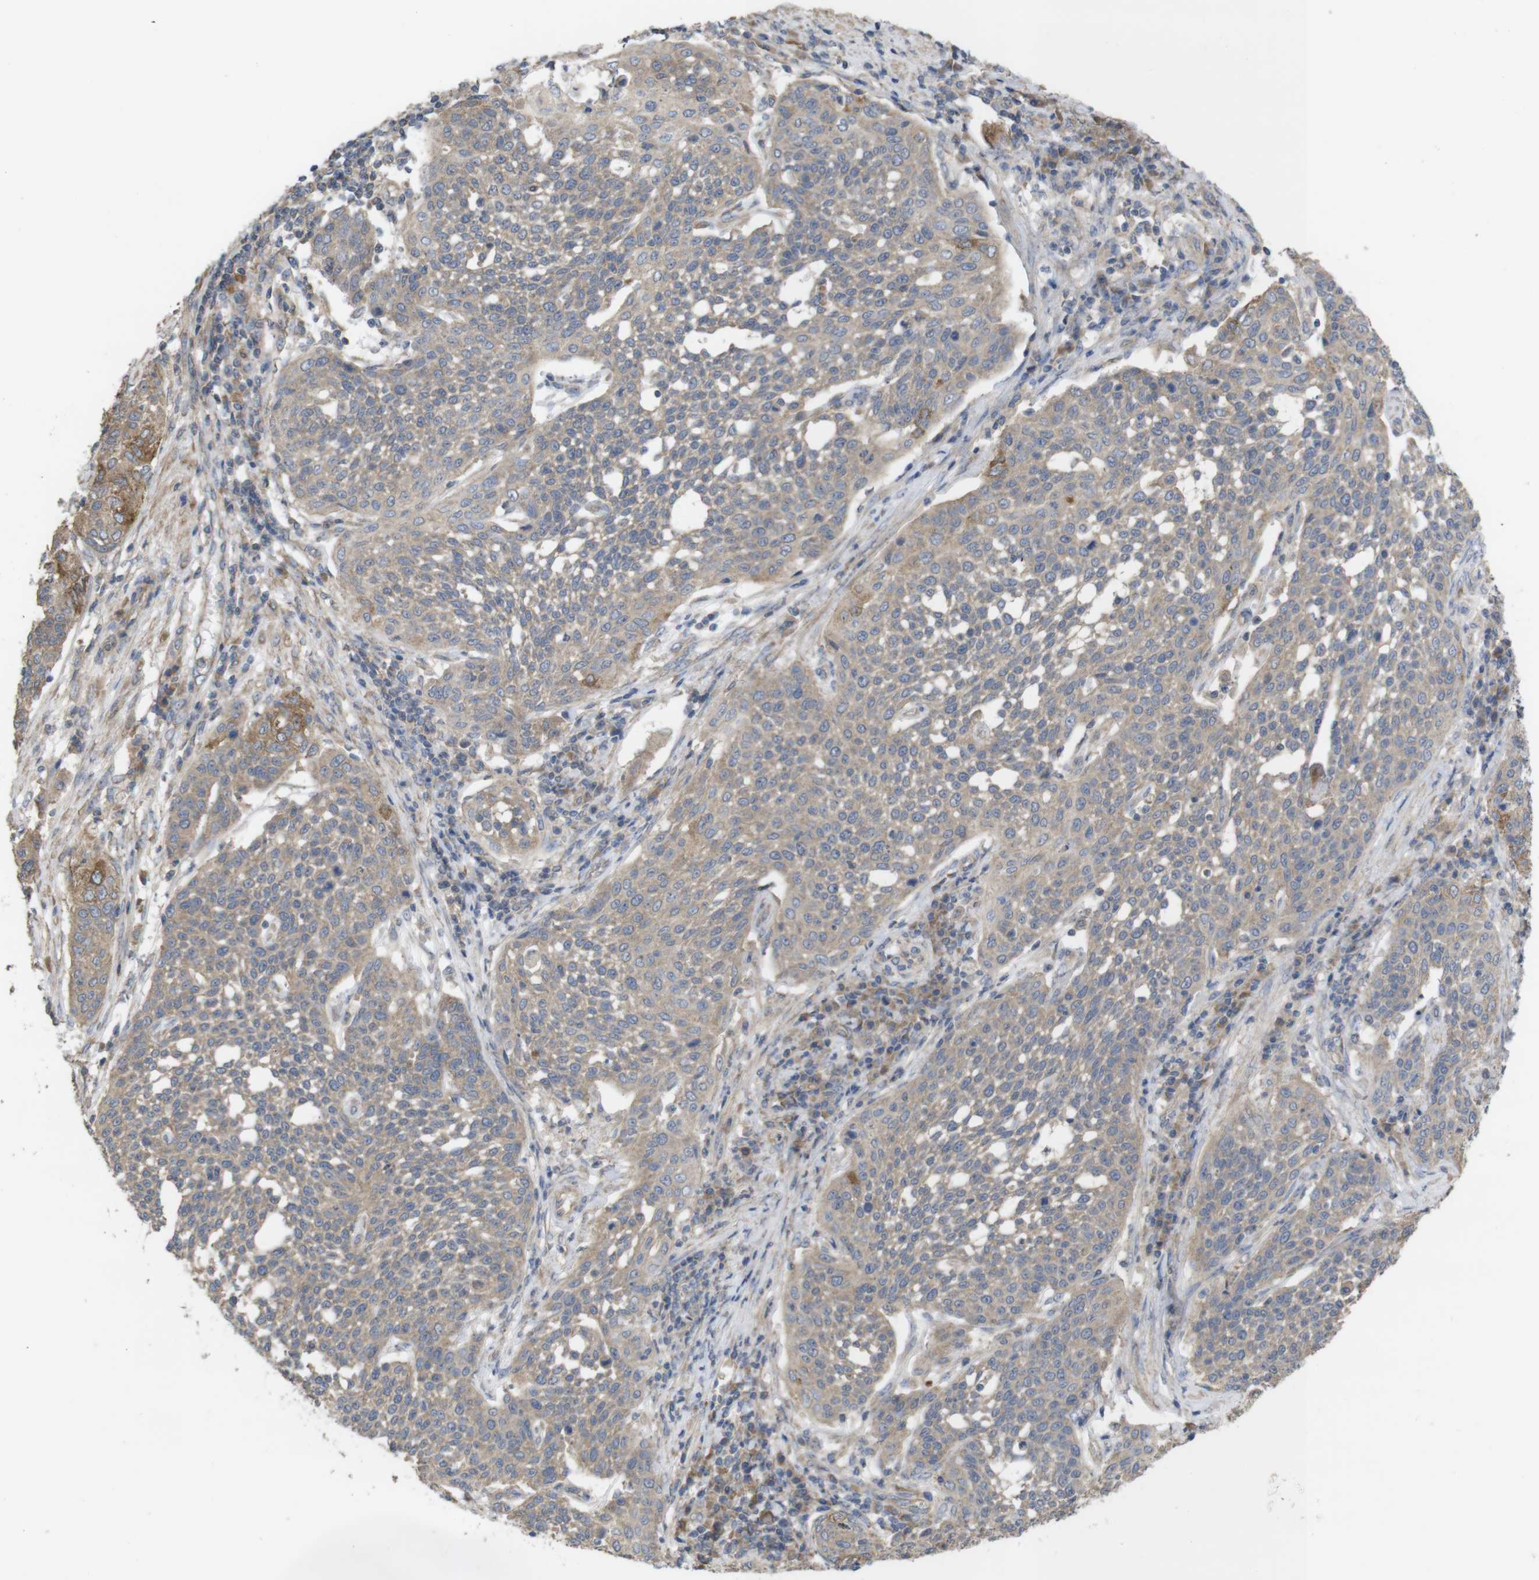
{"staining": {"intensity": "weak", "quantity": ">75%", "location": "cytoplasmic/membranous"}, "tissue": "cervical cancer", "cell_type": "Tumor cells", "image_type": "cancer", "snomed": [{"axis": "morphology", "description": "Squamous cell carcinoma, NOS"}, {"axis": "topography", "description": "Cervix"}], "caption": "A histopathology image showing weak cytoplasmic/membranous positivity in approximately >75% of tumor cells in cervical cancer (squamous cell carcinoma), as visualized by brown immunohistochemical staining.", "gene": "KCNS3", "patient": {"sex": "female", "age": 34}}